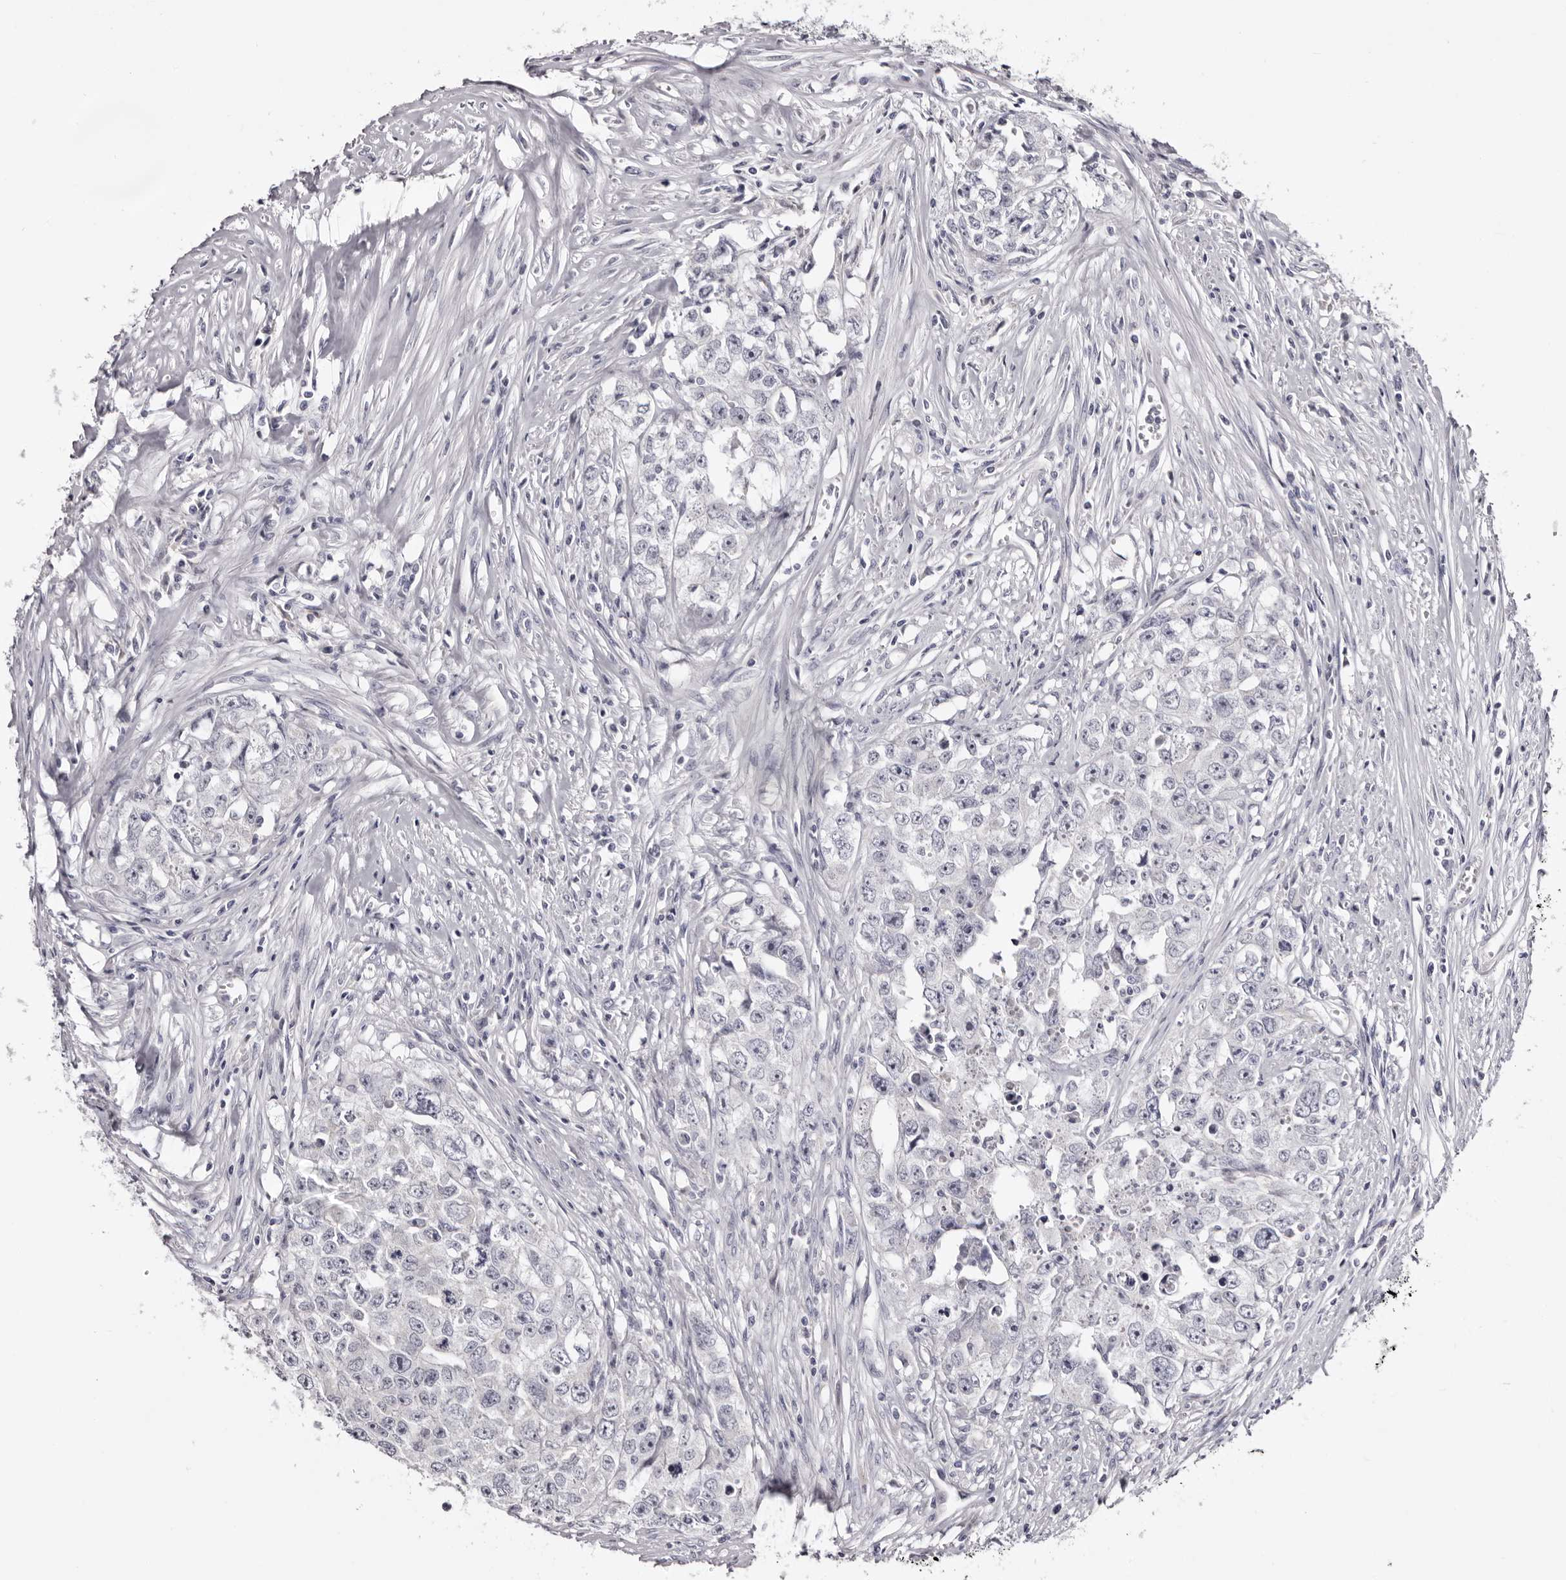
{"staining": {"intensity": "negative", "quantity": "none", "location": "none"}, "tissue": "testis cancer", "cell_type": "Tumor cells", "image_type": "cancer", "snomed": [{"axis": "morphology", "description": "Seminoma, NOS"}, {"axis": "morphology", "description": "Carcinoma, Embryonal, NOS"}, {"axis": "topography", "description": "Testis"}], "caption": "A high-resolution image shows immunohistochemistry staining of testis cancer (embryonal carcinoma), which demonstrates no significant expression in tumor cells.", "gene": "CASQ1", "patient": {"sex": "male", "age": 43}}